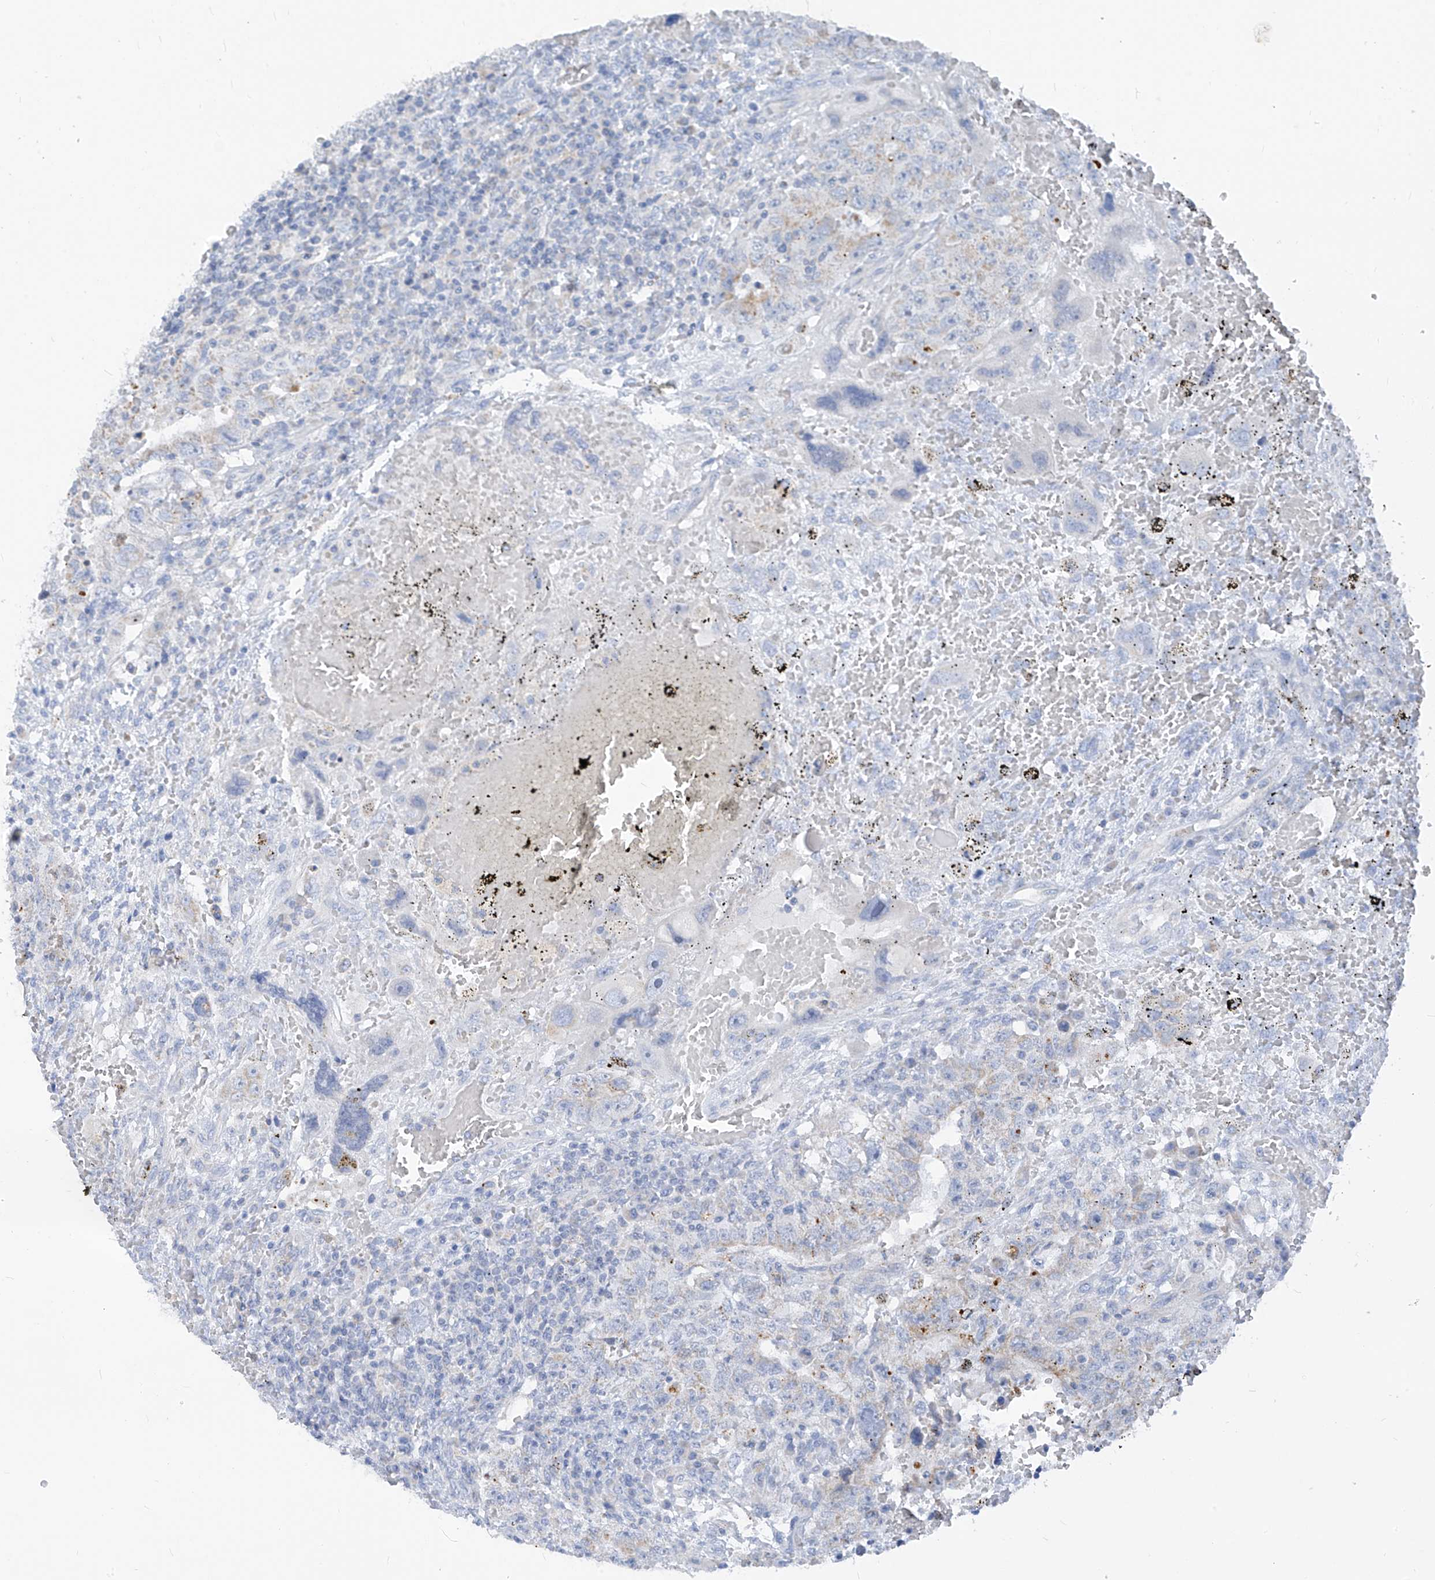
{"staining": {"intensity": "negative", "quantity": "none", "location": "none"}, "tissue": "testis cancer", "cell_type": "Tumor cells", "image_type": "cancer", "snomed": [{"axis": "morphology", "description": "Carcinoma, Embryonal, NOS"}, {"axis": "topography", "description": "Testis"}], "caption": "High power microscopy image of an immunohistochemistry photomicrograph of testis embryonal carcinoma, revealing no significant expression in tumor cells. (IHC, brightfield microscopy, high magnification).", "gene": "ZNF404", "patient": {"sex": "male", "age": 26}}